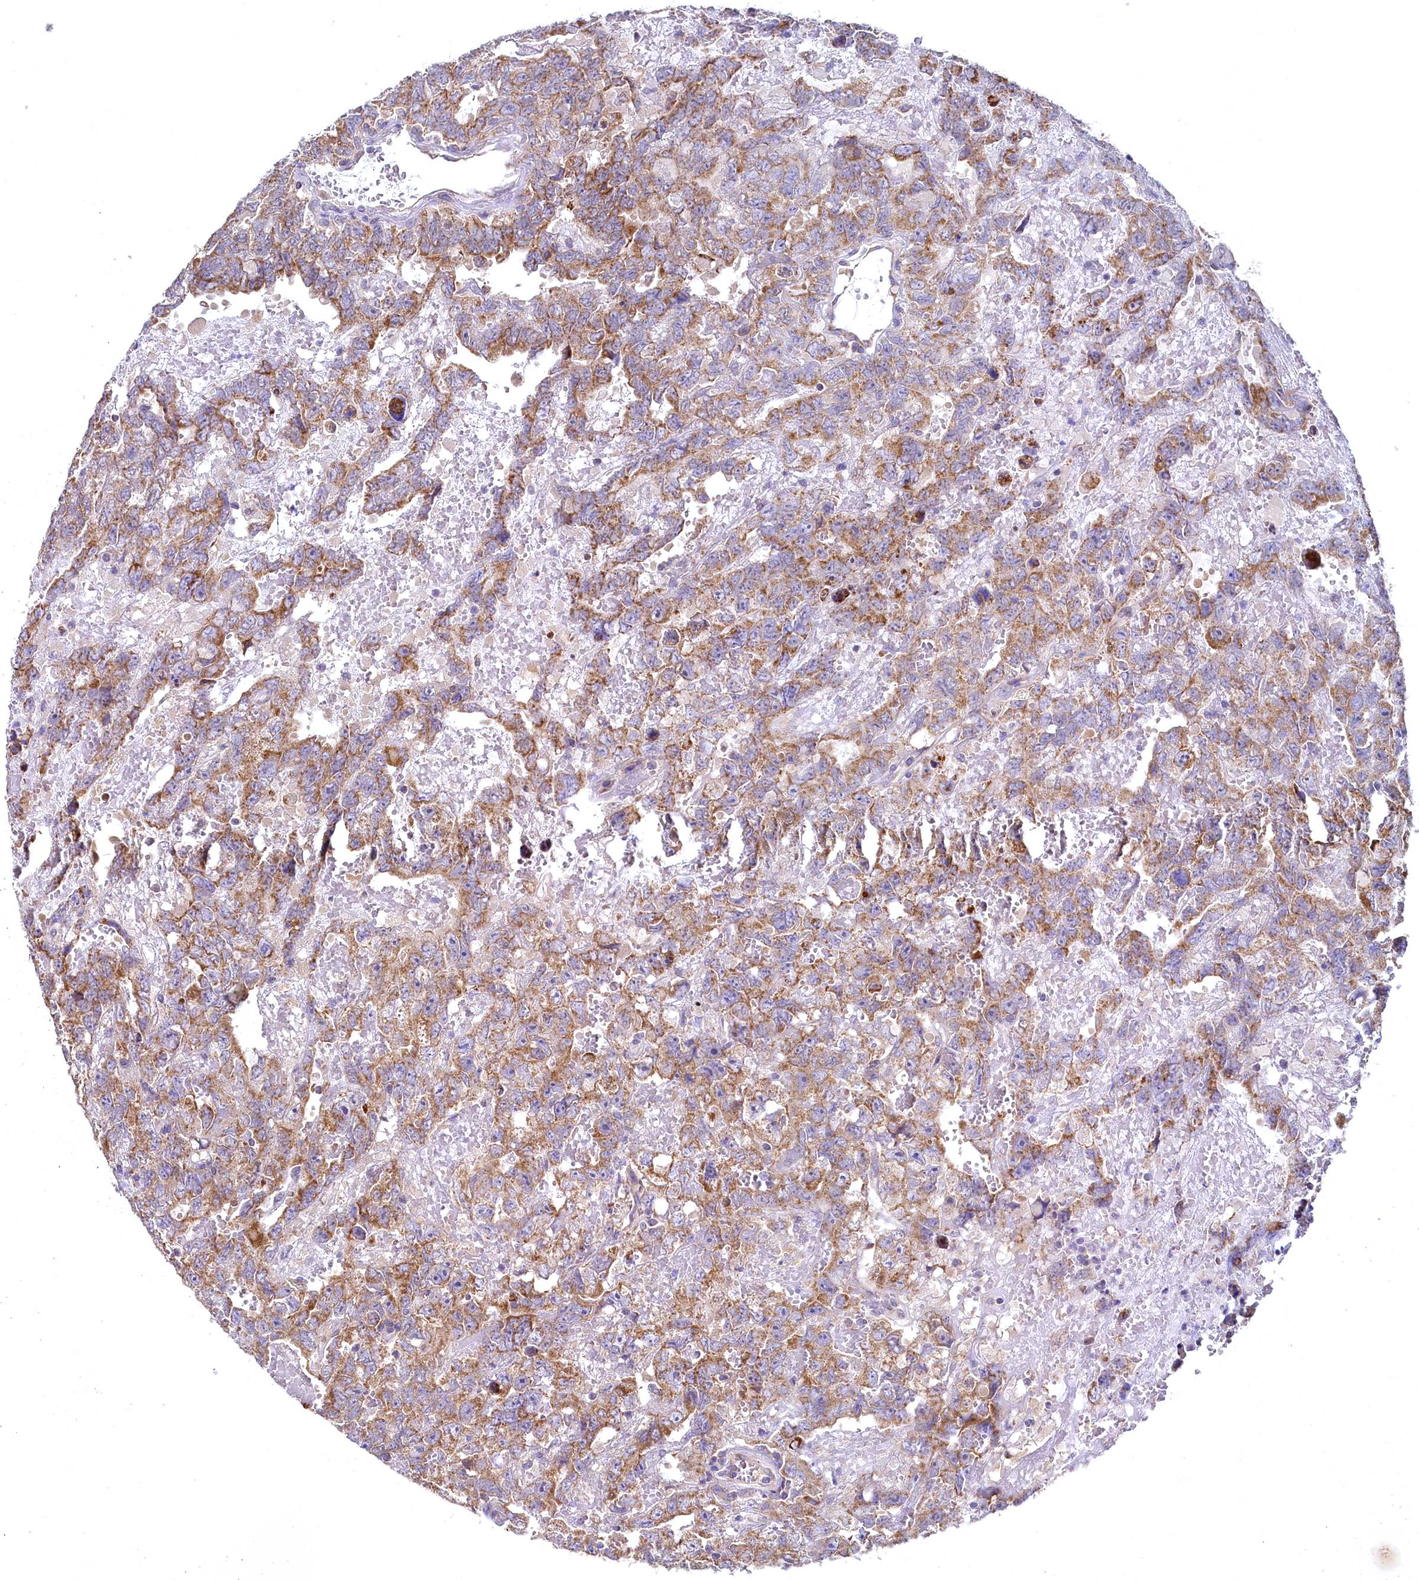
{"staining": {"intensity": "moderate", "quantity": ">75%", "location": "cytoplasmic/membranous"}, "tissue": "testis cancer", "cell_type": "Tumor cells", "image_type": "cancer", "snomed": [{"axis": "morphology", "description": "Carcinoma, Embryonal, NOS"}, {"axis": "topography", "description": "Testis"}], "caption": "IHC histopathology image of human embryonal carcinoma (testis) stained for a protein (brown), which shows medium levels of moderate cytoplasmic/membranous staining in about >75% of tumor cells.", "gene": "MRPL57", "patient": {"sex": "male", "age": 45}}